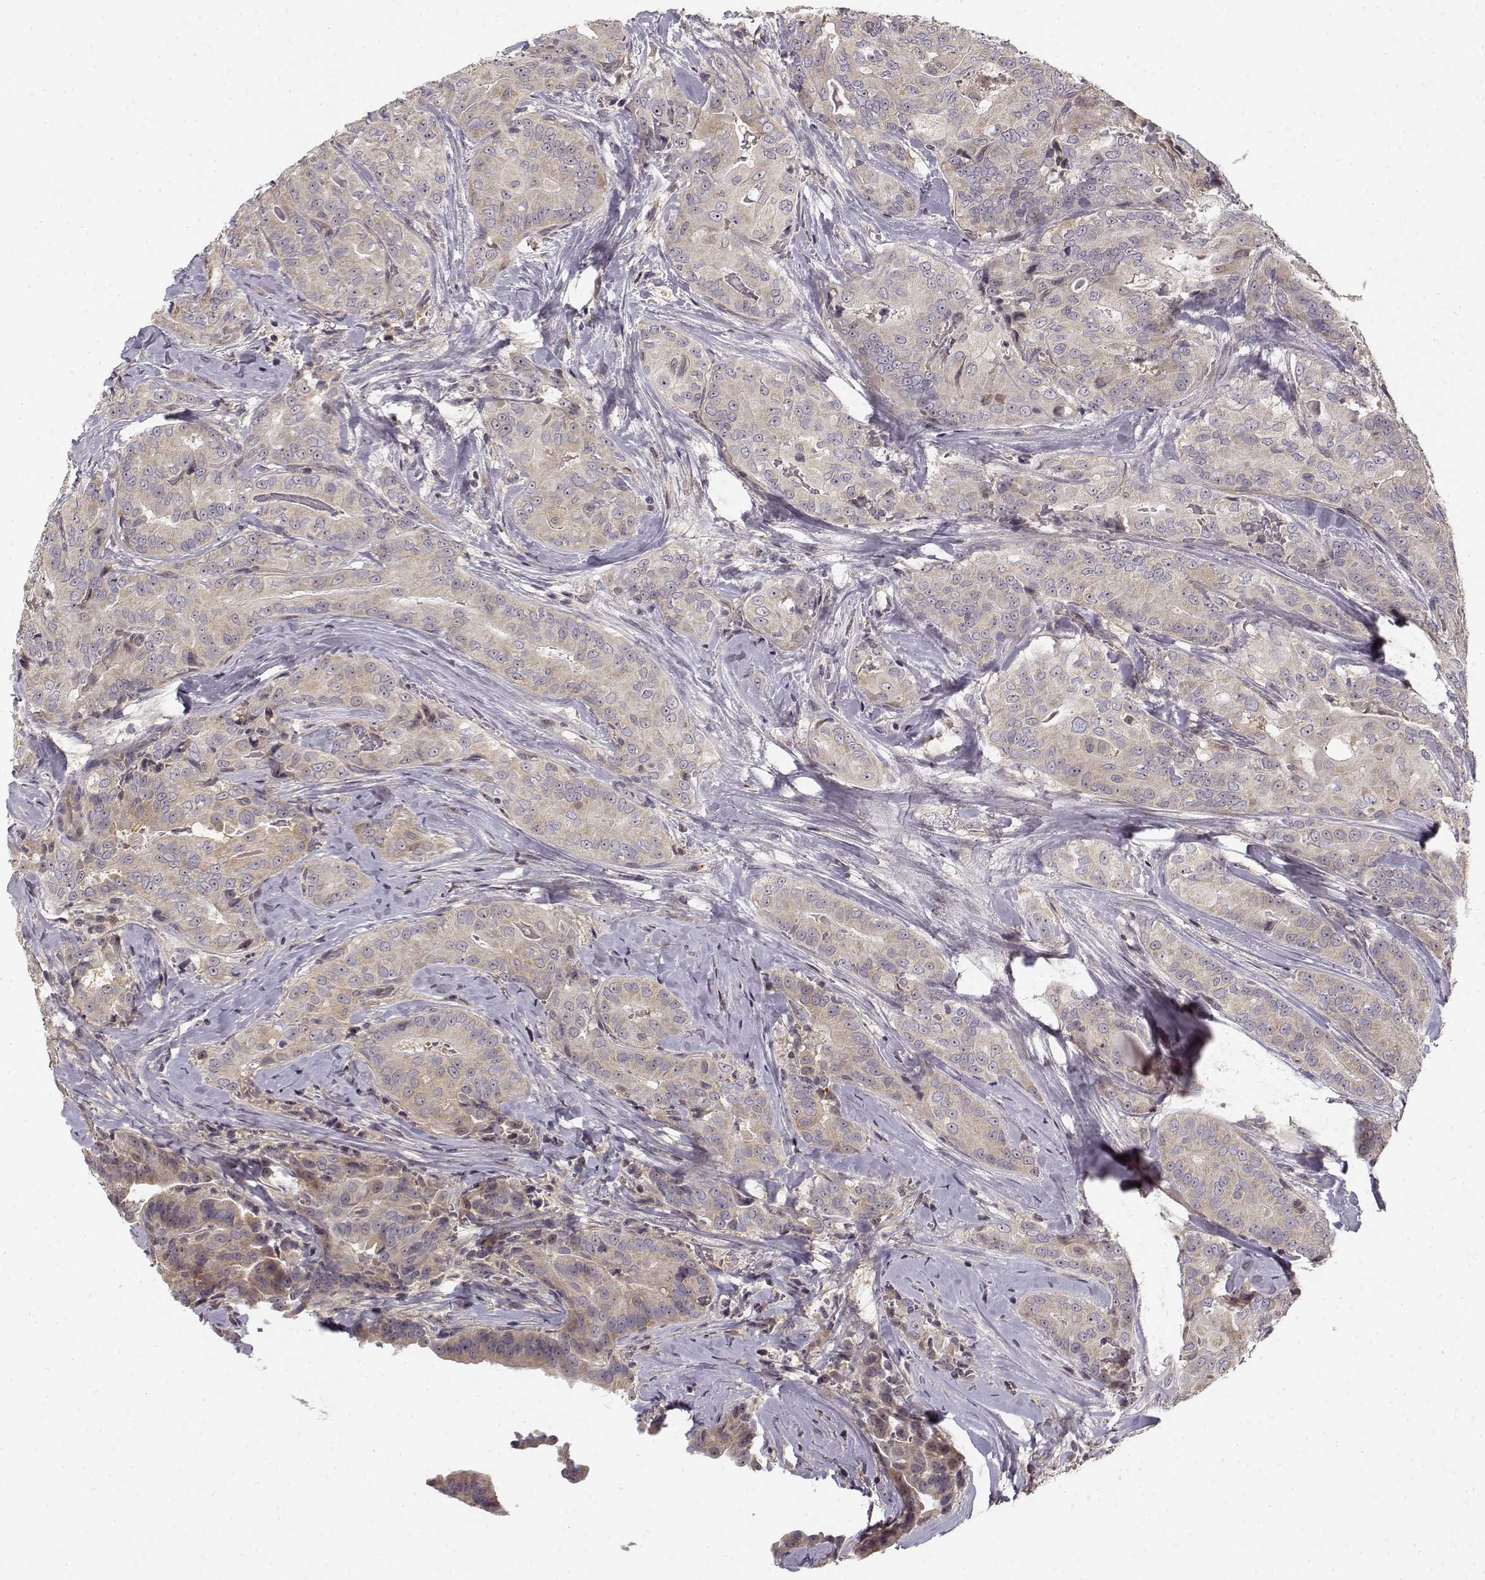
{"staining": {"intensity": "weak", "quantity": ">75%", "location": "cytoplasmic/membranous"}, "tissue": "thyroid cancer", "cell_type": "Tumor cells", "image_type": "cancer", "snomed": [{"axis": "morphology", "description": "Papillary adenocarcinoma, NOS"}, {"axis": "topography", "description": "Thyroid gland"}], "caption": "A brown stain shows weak cytoplasmic/membranous expression of a protein in thyroid cancer (papillary adenocarcinoma) tumor cells. (brown staining indicates protein expression, while blue staining denotes nuclei).", "gene": "MED12L", "patient": {"sex": "male", "age": 61}}